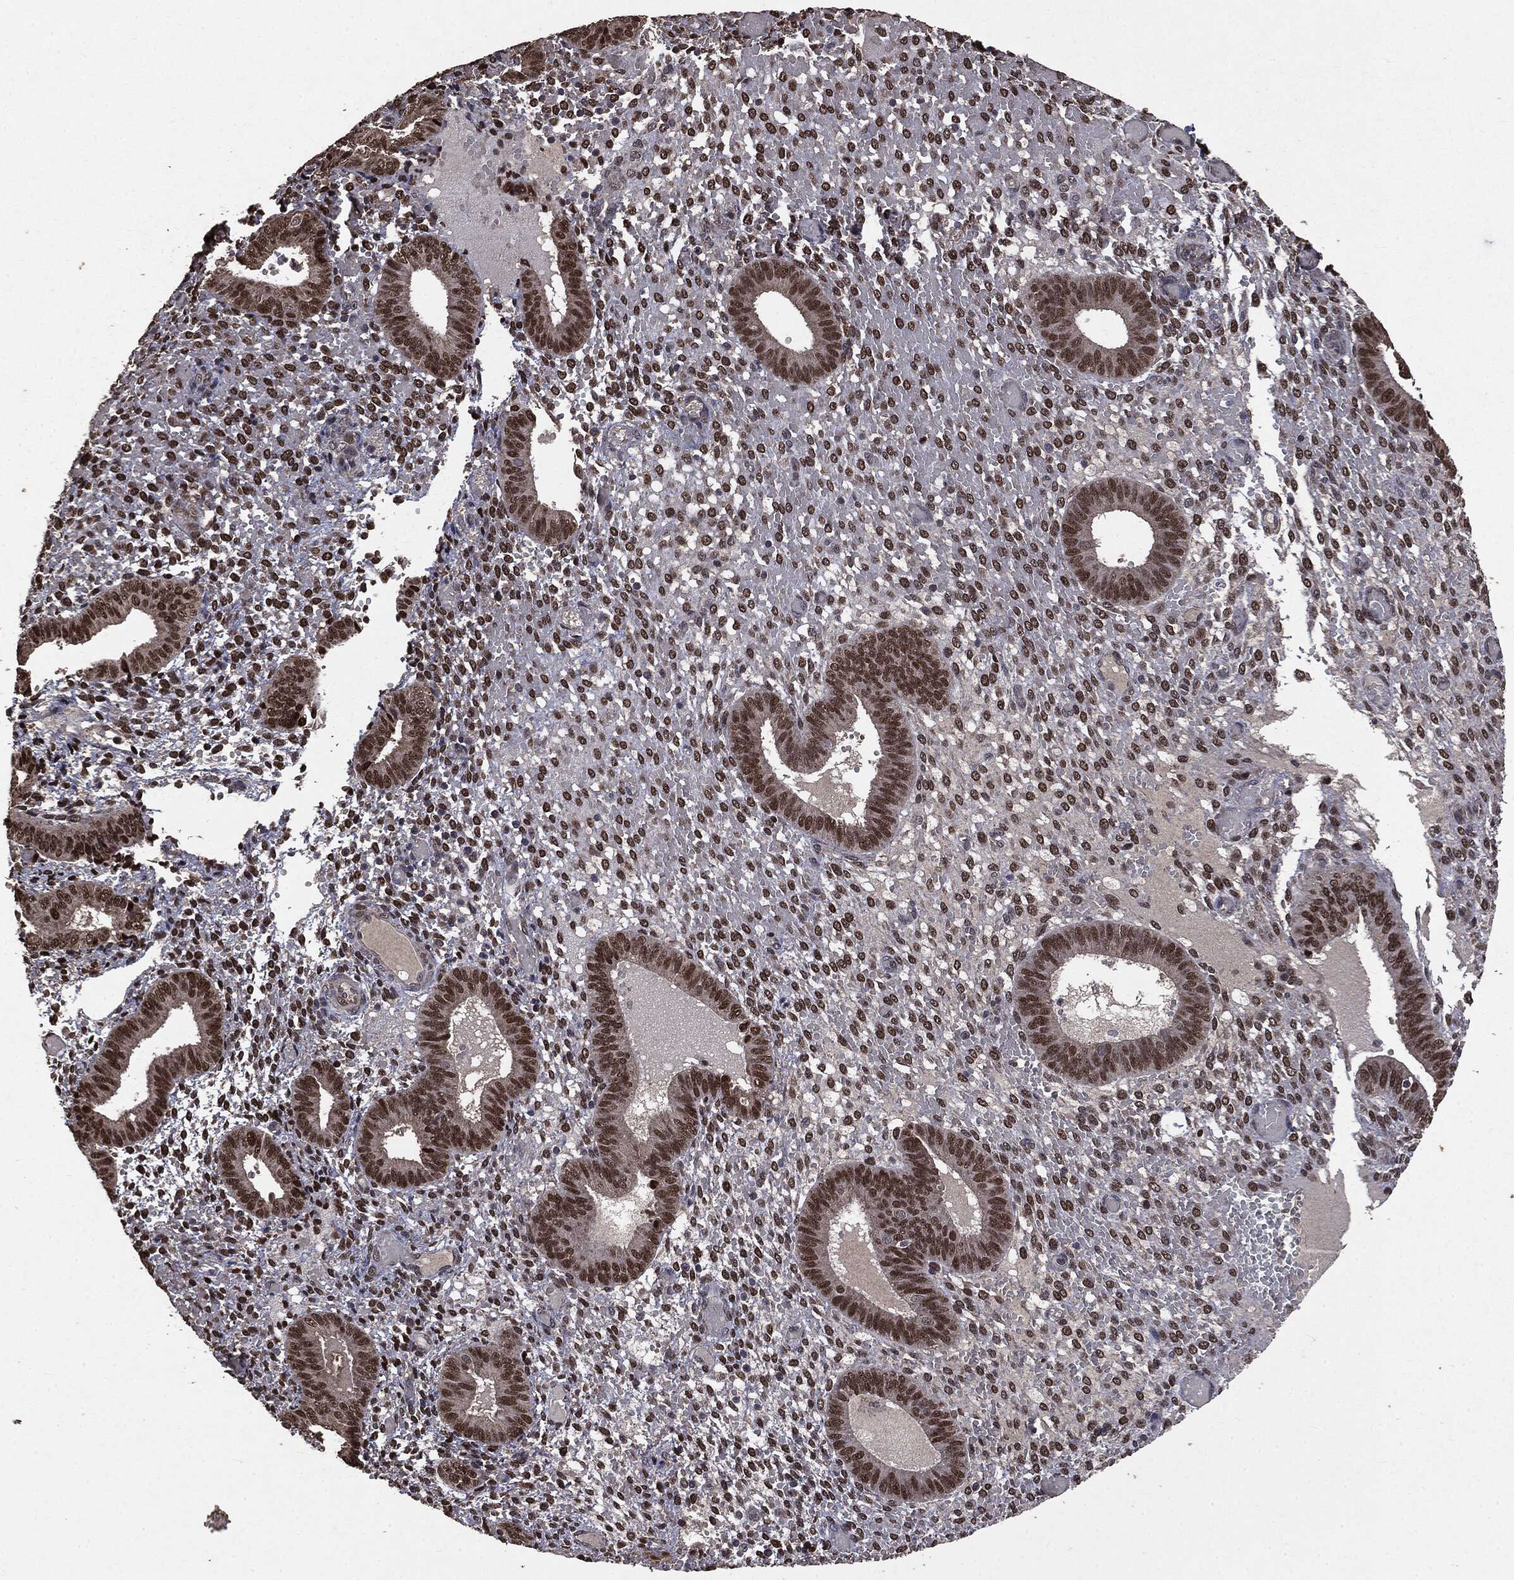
{"staining": {"intensity": "strong", "quantity": "25%-75%", "location": "cytoplasmic/membranous,nuclear"}, "tissue": "endometrium", "cell_type": "Cells in endometrial stroma", "image_type": "normal", "snomed": [{"axis": "morphology", "description": "Normal tissue, NOS"}, {"axis": "topography", "description": "Endometrium"}], "caption": "Immunohistochemical staining of benign endometrium displays strong cytoplasmic/membranous,nuclear protein staining in about 25%-75% of cells in endometrial stroma. The staining is performed using DAB brown chromogen to label protein expression. The nuclei are counter-stained blue using hematoxylin.", "gene": "PPP6R2", "patient": {"sex": "female", "age": 42}}